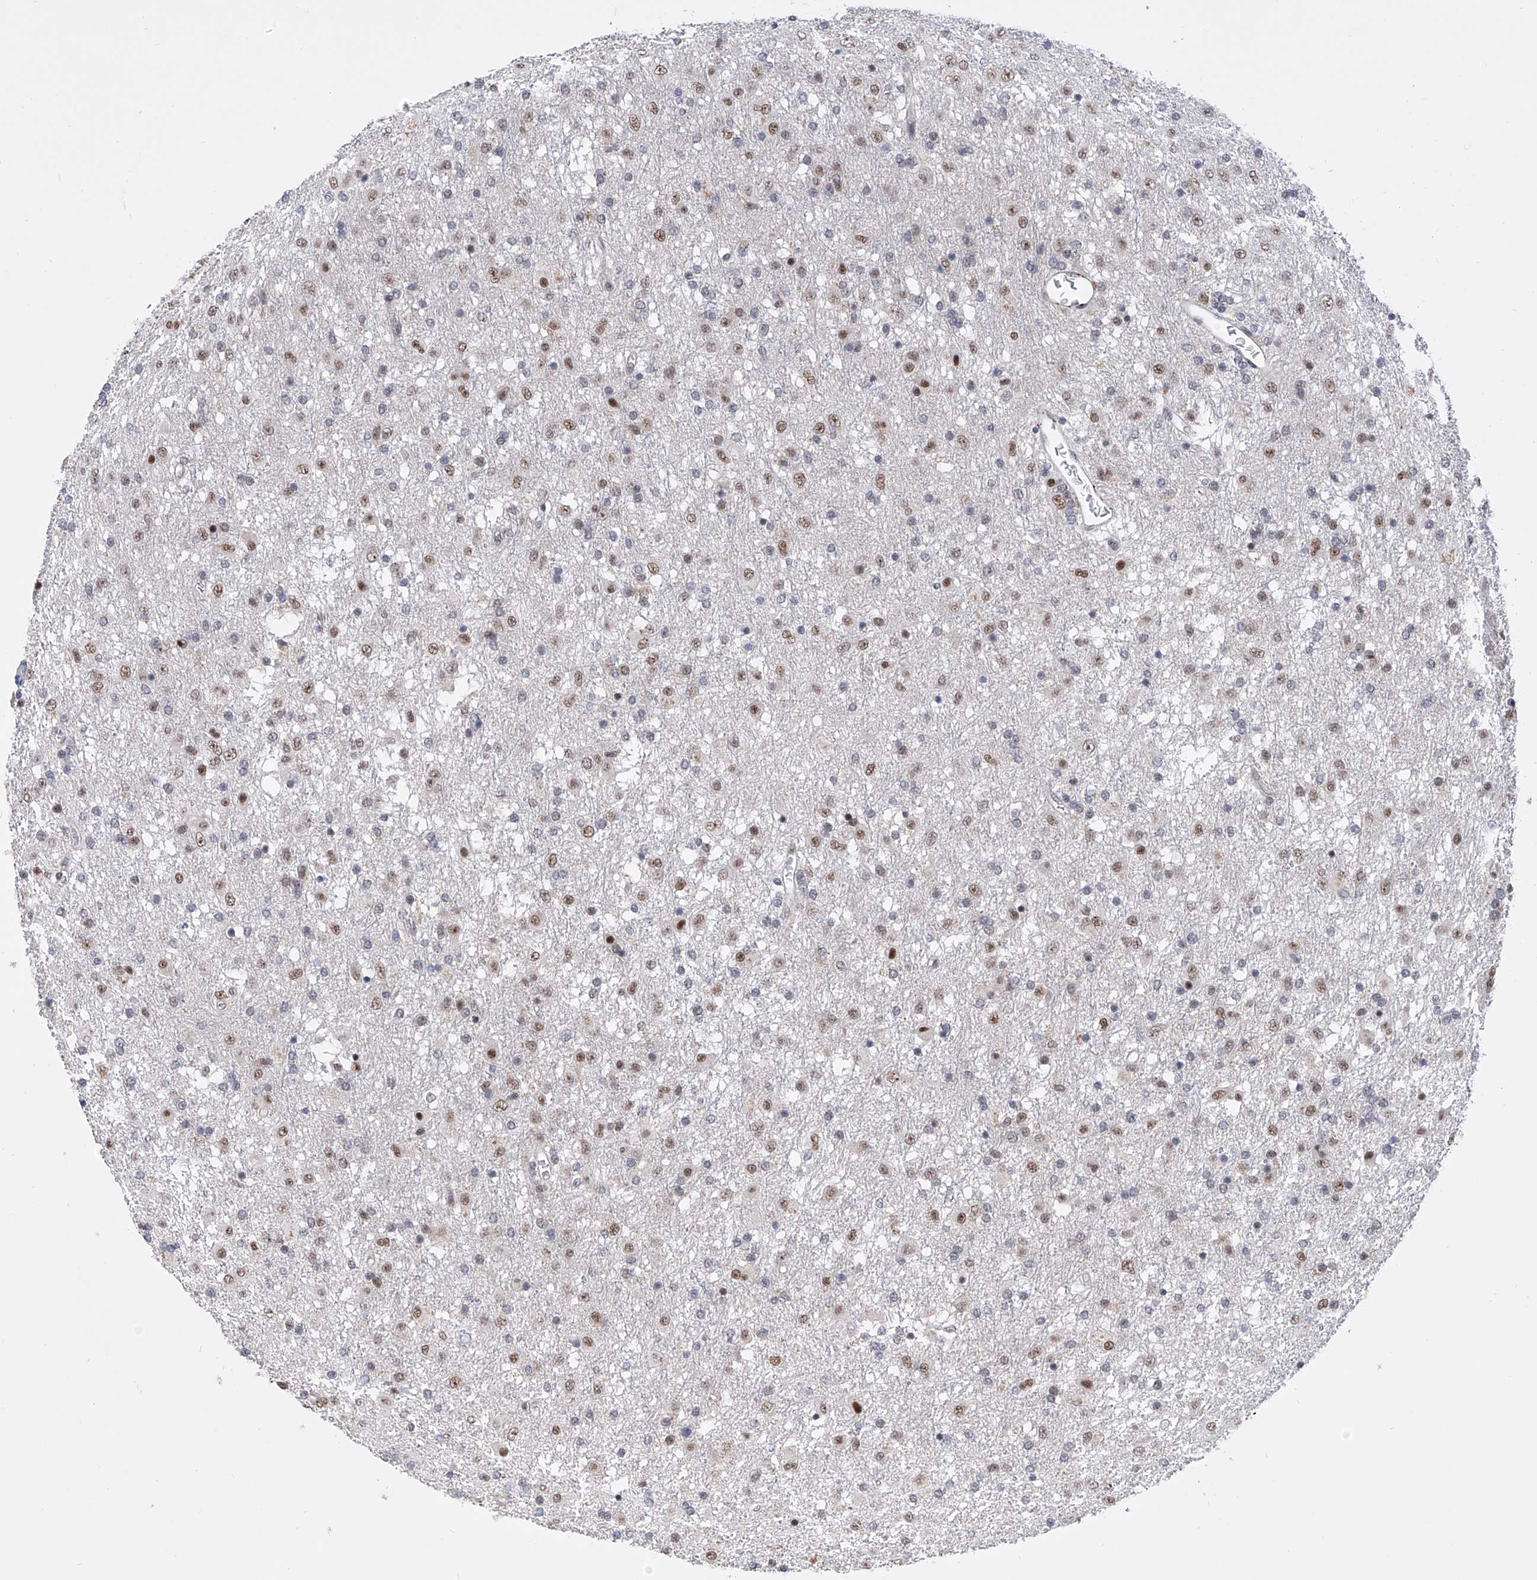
{"staining": {"intensity": "moderate", "quantity": "25%-75%", "location": "nuclear"}, "tissue": "glioma", "cell_type": "Tumor cells", "image_type": "cancer", "snomed": [{"axis": "morphology", "description": "Glioma, malignant, Low grade"}, {"axis": "topography", "description": "Brain"}], "caption": "IHC (DAB (3,3'-diaminobenzidine)) staining of glioma shows moderate nuclear protein expression in approximately 25%-75% of tumor cells.", "gene": "RAD54L", "patient": {"sex": "male", "age": 65}}